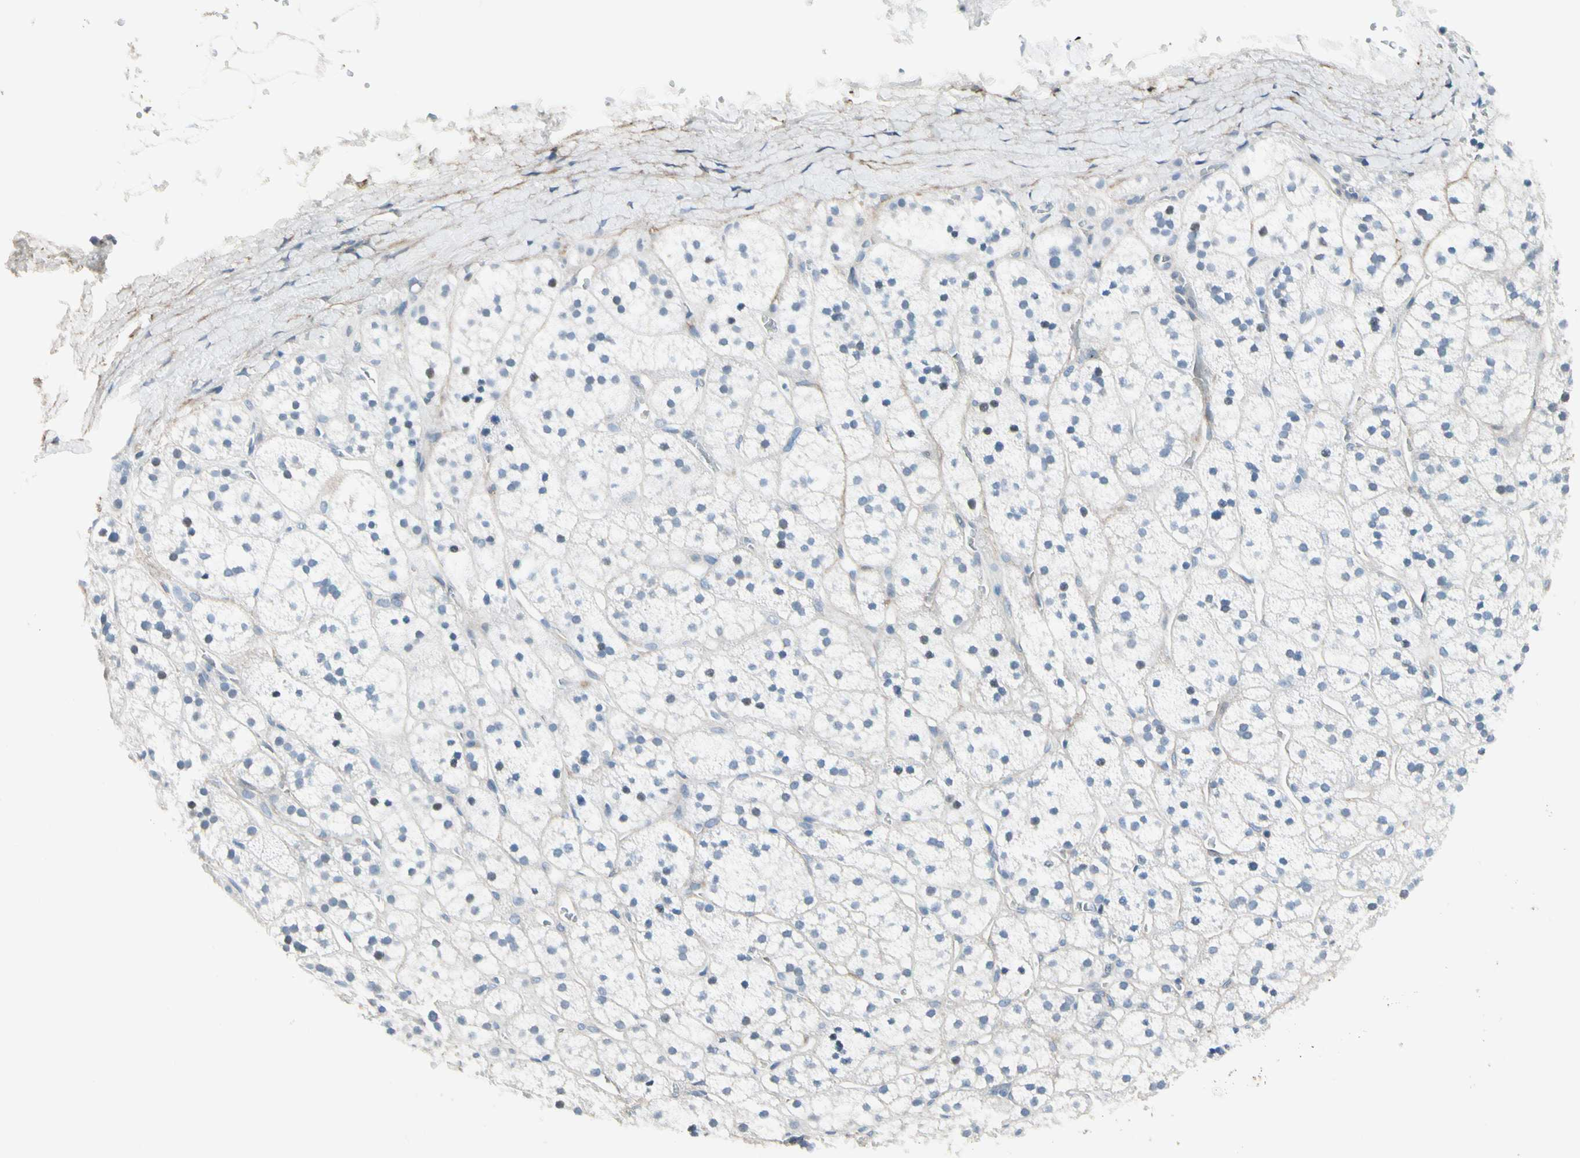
{"staining": {"intensity": "weak", "quantity": "<25%", "location": "cytoplasmic/membranous"}, "tissue": "adrenal gland", "cell_type": "Glandular cells", "image_type": "normal", "snomed": [{"axis": "morphology", "description": "Normal tissue, NOS"}, {"axis": "topography", "description": "Adrenal gland"}], "caption": "IHC of normal adrenal gland reveals no staining in glandular cells. (Stains: DAB IHC with hematoxylin counter stain, Microscopy: brightfield microscopy at high magnification).", "gene": "PIGR", "patient": {"sex": "male", "age": 56}}